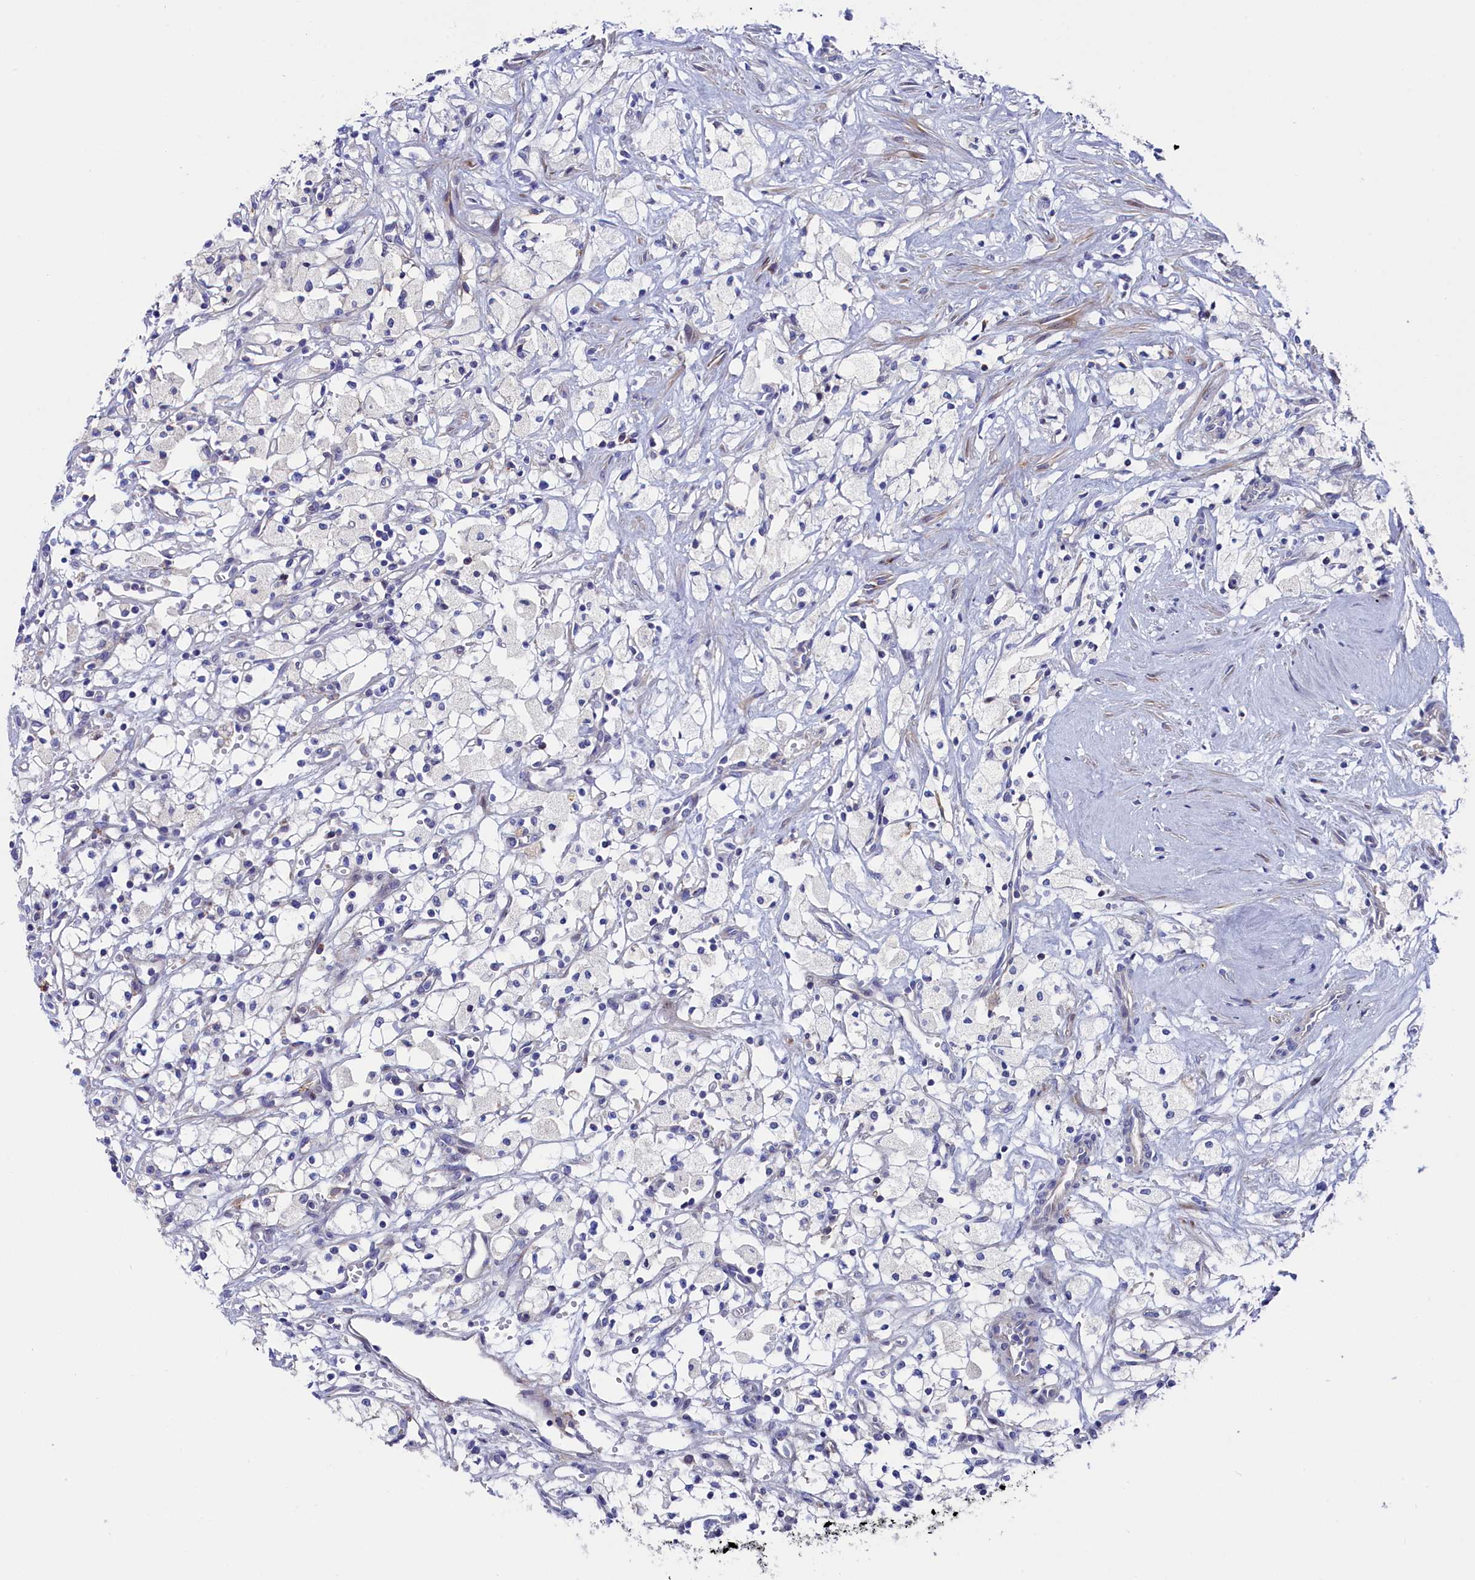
{"staining": {"intensity": "negative", "quantity": "none", "location": "none"}, "tissue": "renal cancer", "cell_type": "Tumor cells", "image_type": "cancer", "snomed": [{"axis": "morphology", "description": "Adenocarcinoma, NOS"}, {"axis": "topography", "description": "Kidney"}], "caption": "An immunohistochemistry photomicrograph of adenocarcinoma (renal) is shown. There is no staining in tumor cells of adenocarcinoma (renal).", "gene": "NUDT7", "patient": {"sex": "male", "age": 59}}